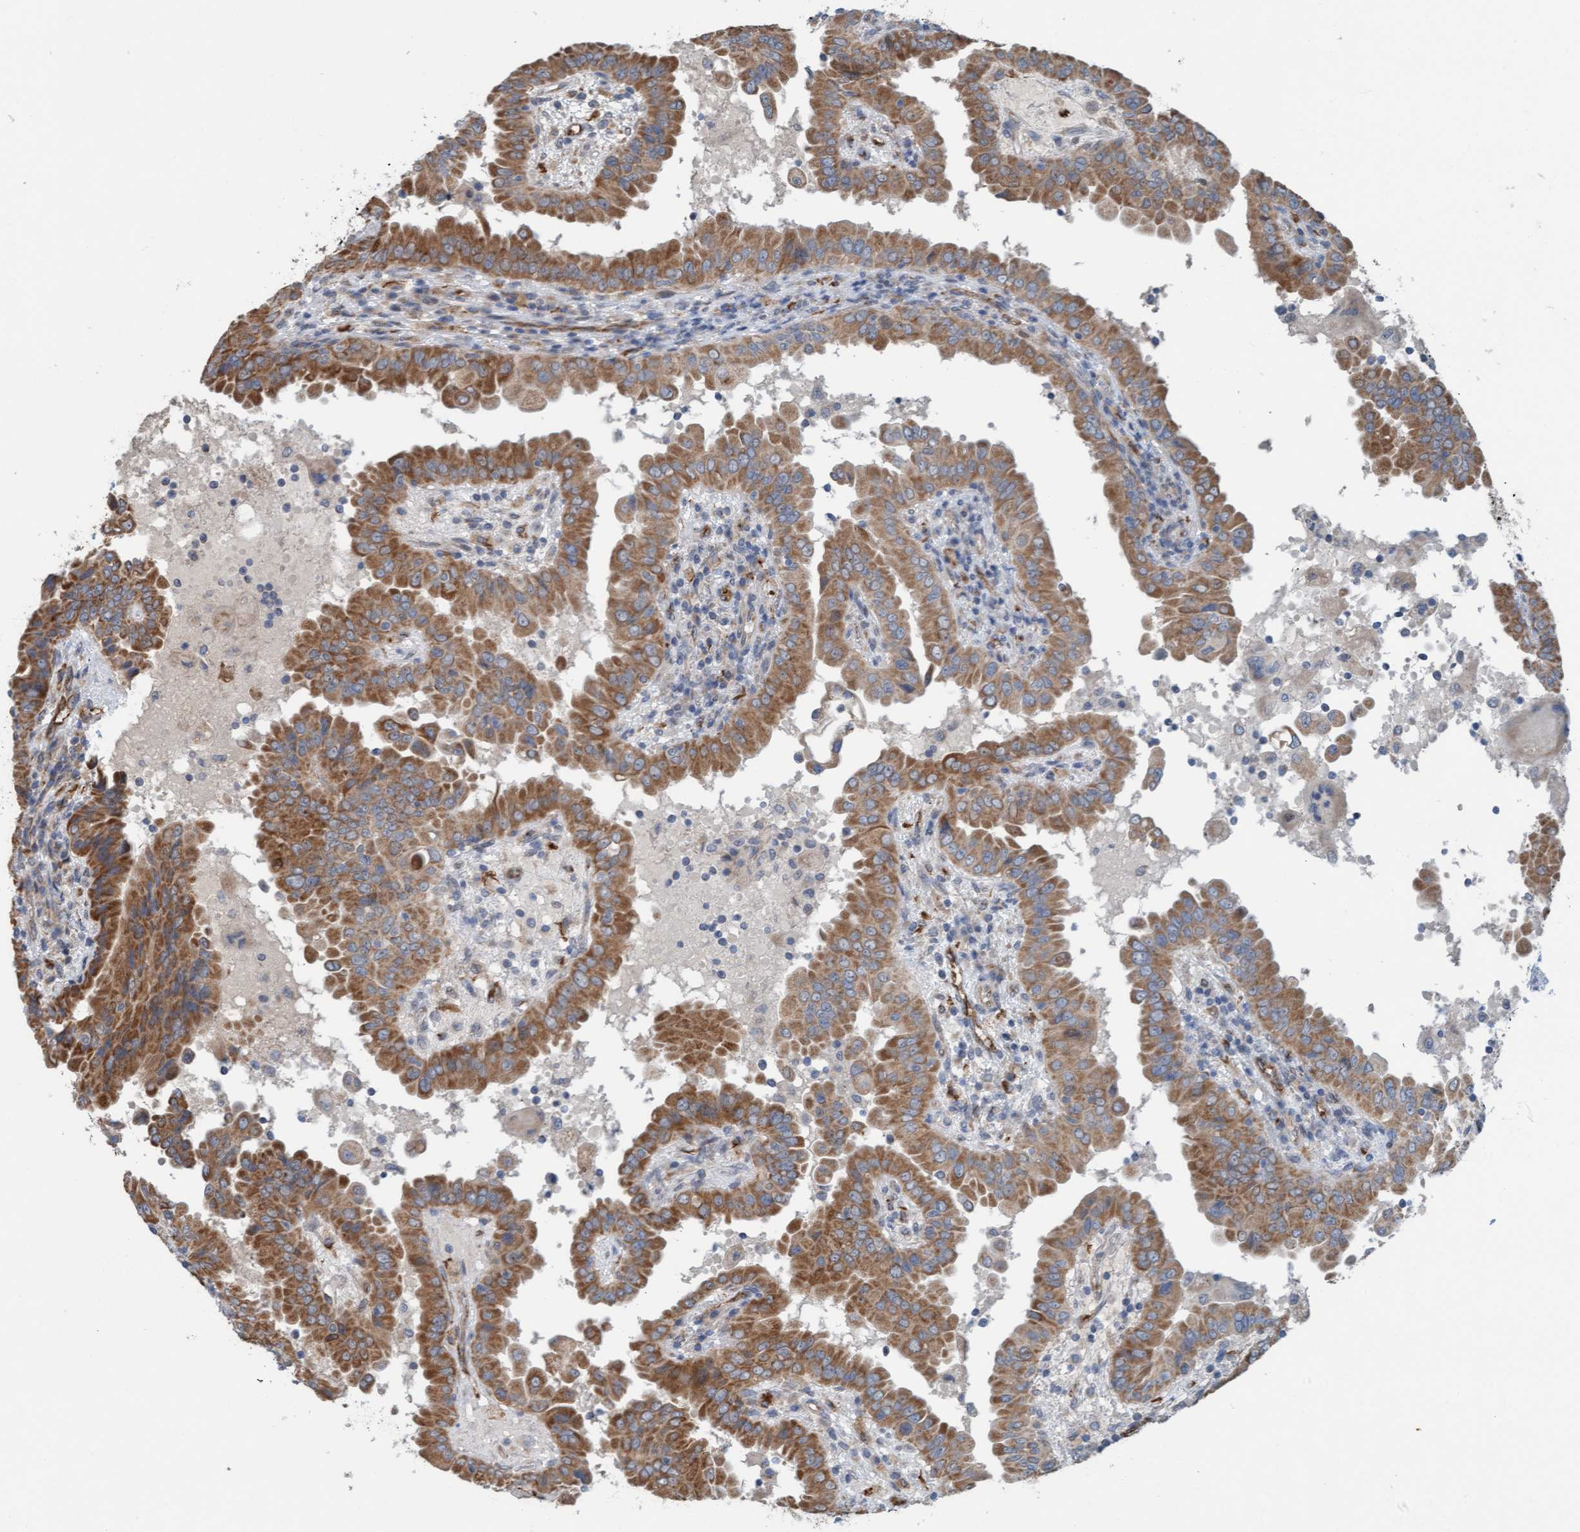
{"staining": {"intensity": "moderate", "quantity": ">75%", "location": "cytoplasmic/membranous"}, "tissue": "thyroid cancer", "cell_type": "Tumor cells", "image_type": "cancer", "snomed": [{"axis": "morphology", "description": "Papillary adenocarcinoma, NOS"}, {"axis": "topography", "description": "Thyroid gland"}], "caption": "This micrograph reveals immunohistochemistry (IHC) staining of papillary adenocarcinoma (thyroid), with medium moderate cytoplasmic/membranous positivity in about >75% of tumor cells.", "gene": "ZNF566", "patient": {"sex": "male", "age": 33}}